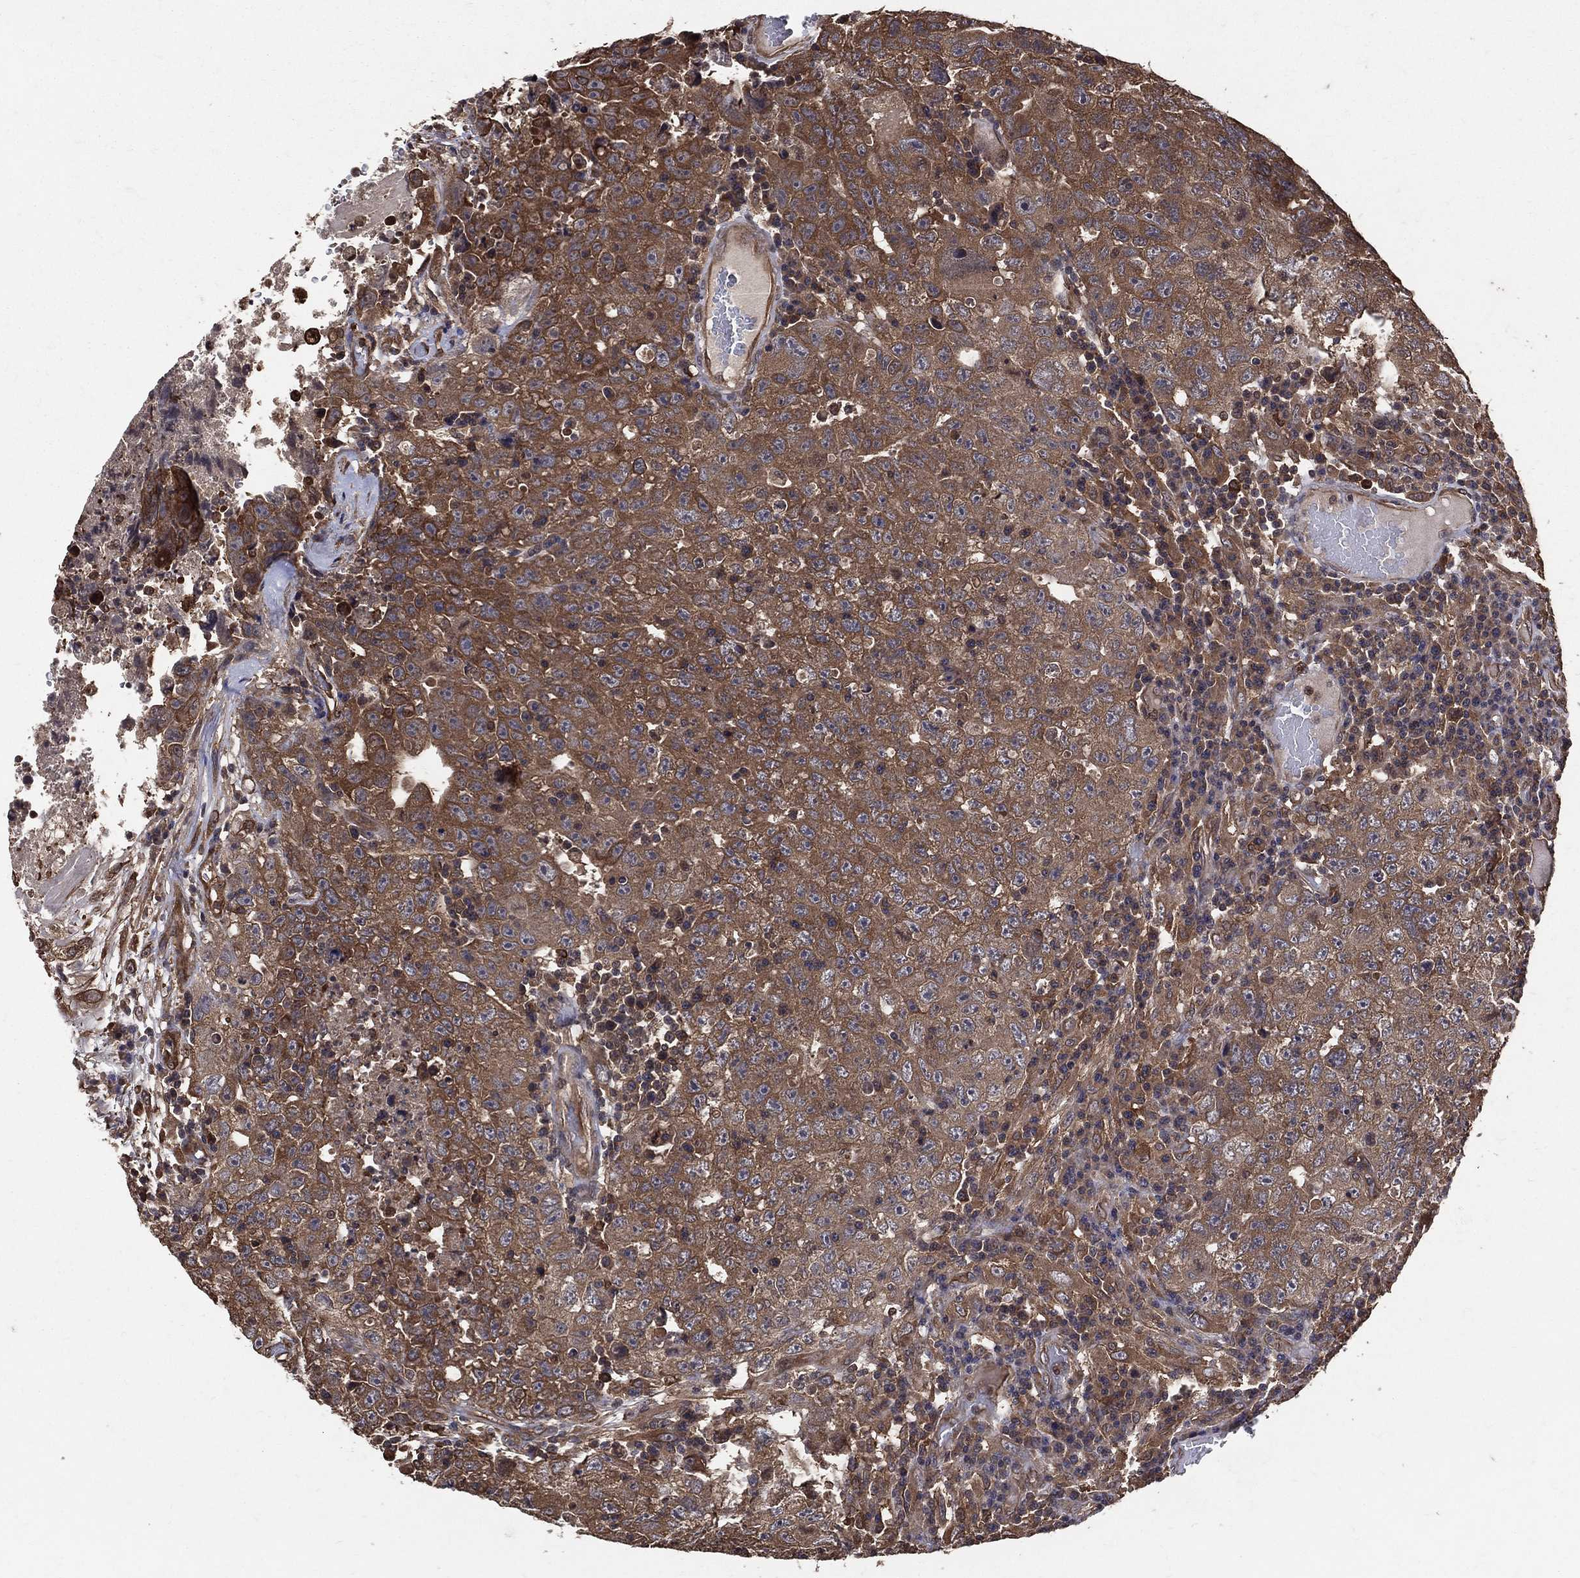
{"staining": {"intensity": "moderate", "quantity": ">75%", "location": "cytoplasmic/membranous"}, "tissue": "testis cancer", "cell_type": "Tumor cells", "image_type": "cancer", "snomed": [{"axis": "morphology", "description": "Necrosis, NOS"}, {"axis": "morphology", "description": "Carcinoma, Embryonal, NOS"}, {"axis": "topography", "description": "Testis"}], "caption": "Approximately >75% of tumor cells in testis embryonal carcinoma exhibit moderate cytoplasmic/membranous protein positivity as visualized by brown immunohistochemical staining.", "gene": "DPYSL2", "patient": {"sex": "male", "age": 19}}